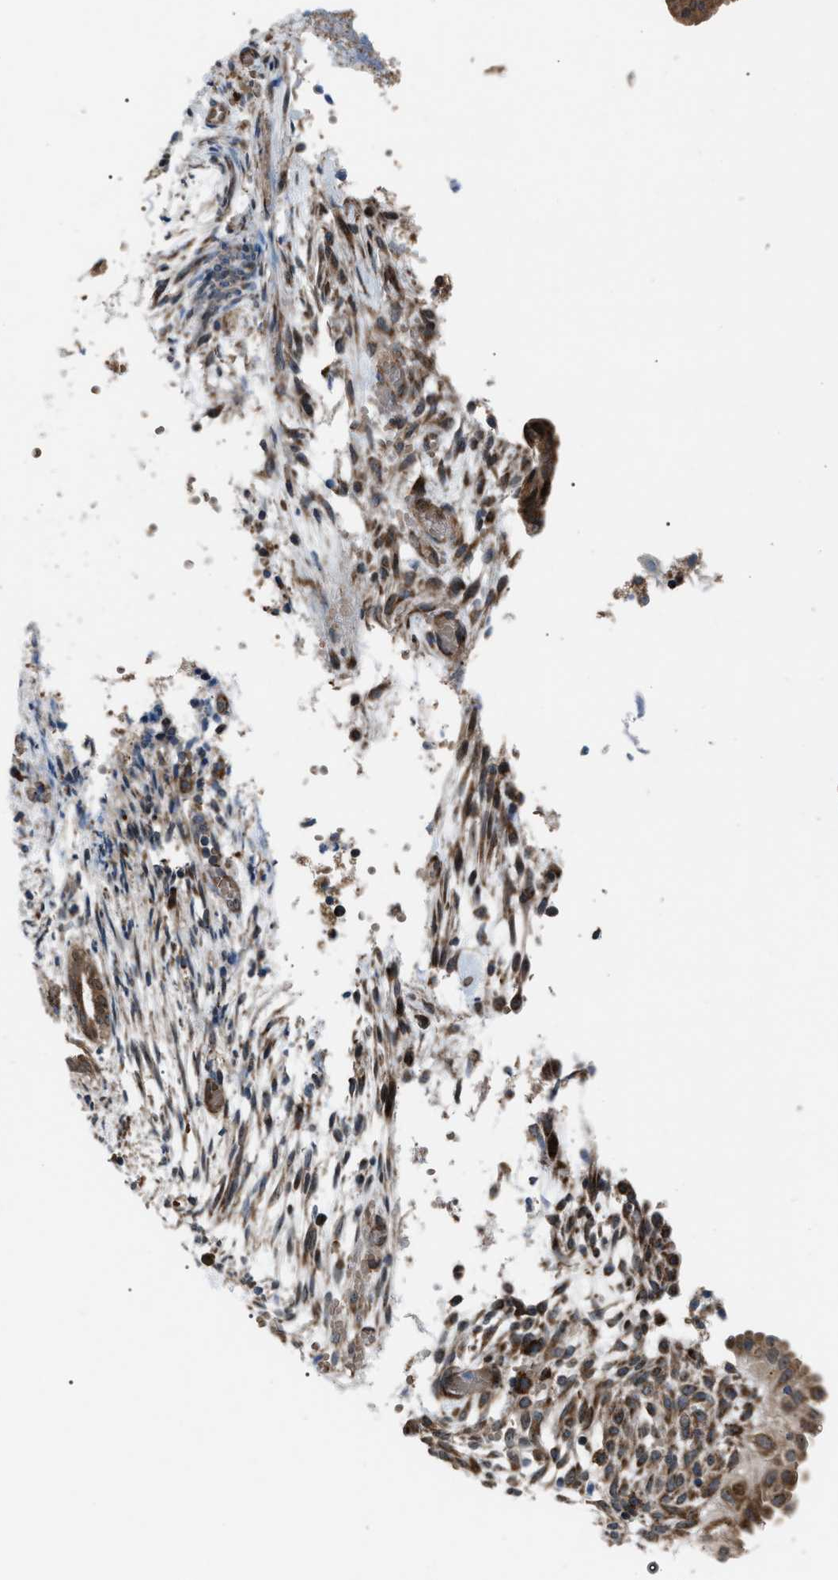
{"staining": {"intensity": "strong", "quantity": ">75%", "location": "cytoplasmic/membranous"}, "tissue": "endometrial cancer", "cell_type": "Tumor cells", "image_type": "cancer", "snomed": [{"axis": "morphology", "description": "Adenocarcinoma, NOS"}, {"axis": "topography", "description": "Endometrium"}], "caption": "Endometrial cancer (adenocarcinoma) tissue displays strong cytoplasmic/membranous staining in about >75% of tumor cells", "gene": "AGO2", "patient": {"sex": "female", "age": 58}}